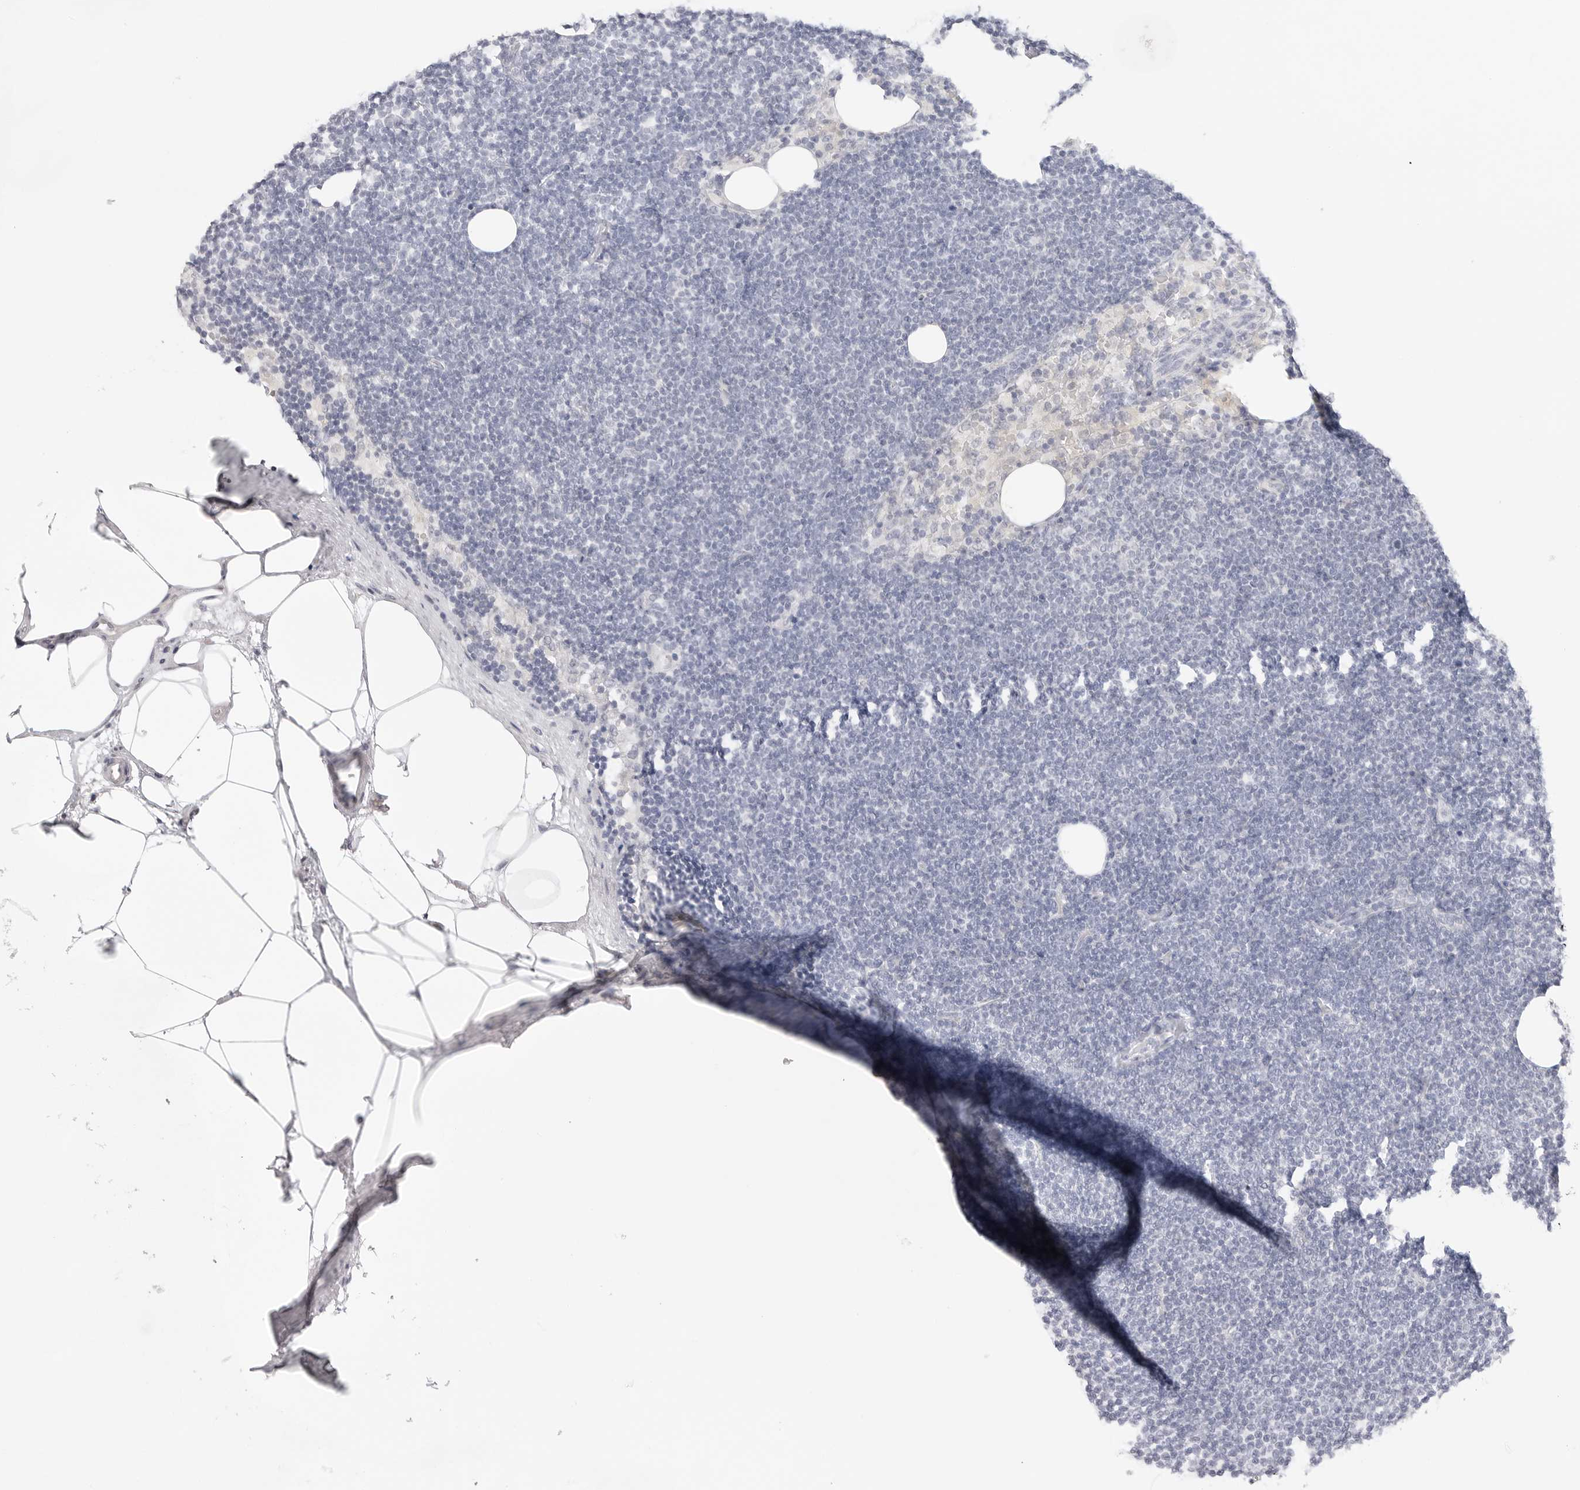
{"staining": {"intensity": "negative", "quantity": "none", "location": "none"}, "tissue": "lymphoma", "cell_type": "Tumor cells", "image_type": "cancer", "snomed": [{"axis": "morphology", "description": "Malignant lymphoma, non-Hodgkin's type, Low grade"}, {"axis": "topography", "description": "Lymph node"}], "caption": "Tumor cells show no significant protein positivity in lymphoma.", "gene": "HMGCS2", "patient": {"sex": "female", "age": 53}}